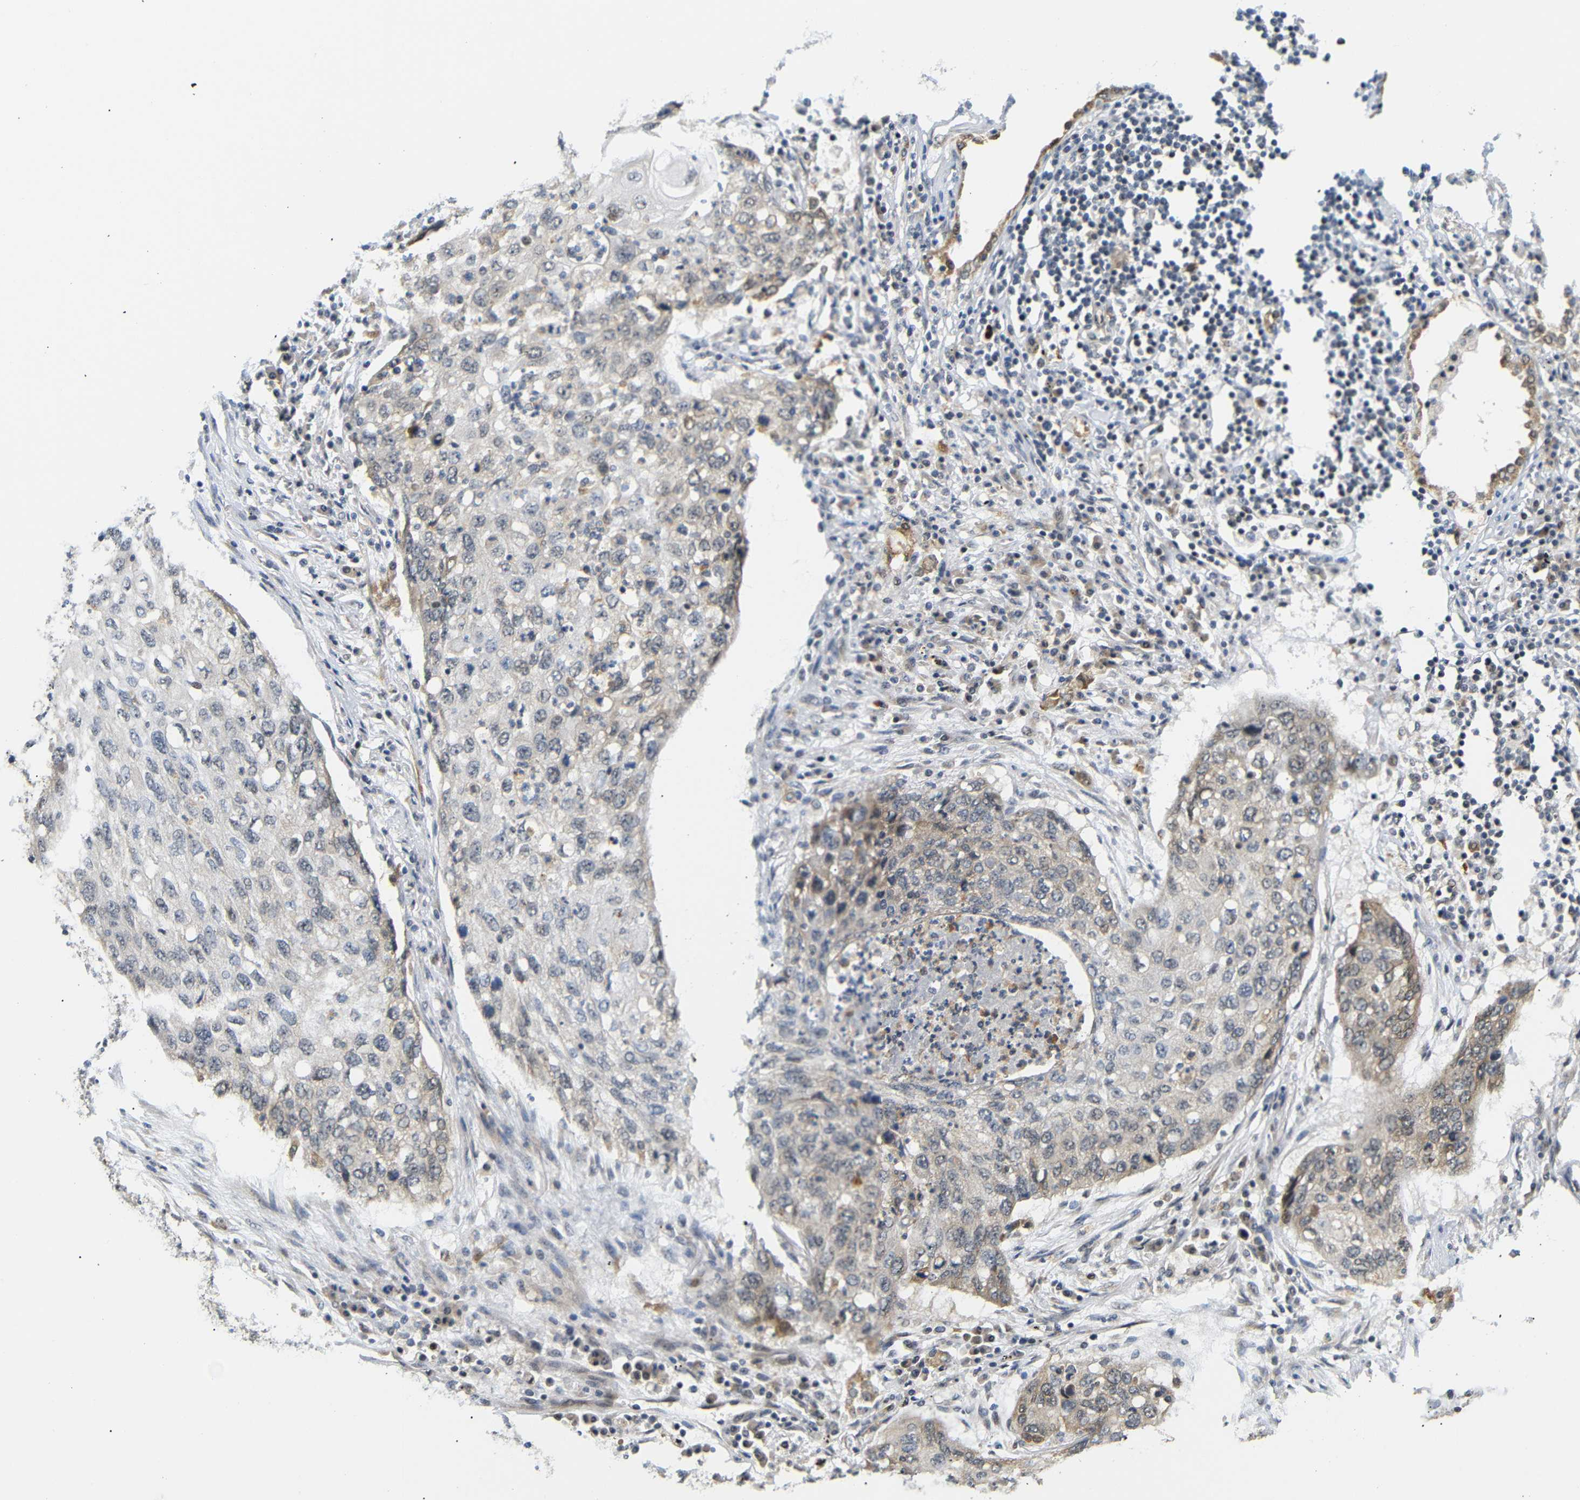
{"staining": {"intensity": "weak", "quantity": "25%-75%", "location": "cytoplasmic/membranous"}, "tissue": "lung cancer", "cell_type": "Tumor cells", "image_type": "cancer", "snomed": [{"axis": "morphology", "description": "Squamous cell carcinoma, NOS"}, {"axis": "topography", "description": "Lung"}], "caption": "Approximately 25%-75% of tumor cells in human lung cancer demonstrate weak cytoplasmic/membranous protein expression as visualized by brown immunohistochemical staining.", "gene": "GJA5", "patient": {"sex": "female", "age": 63}}